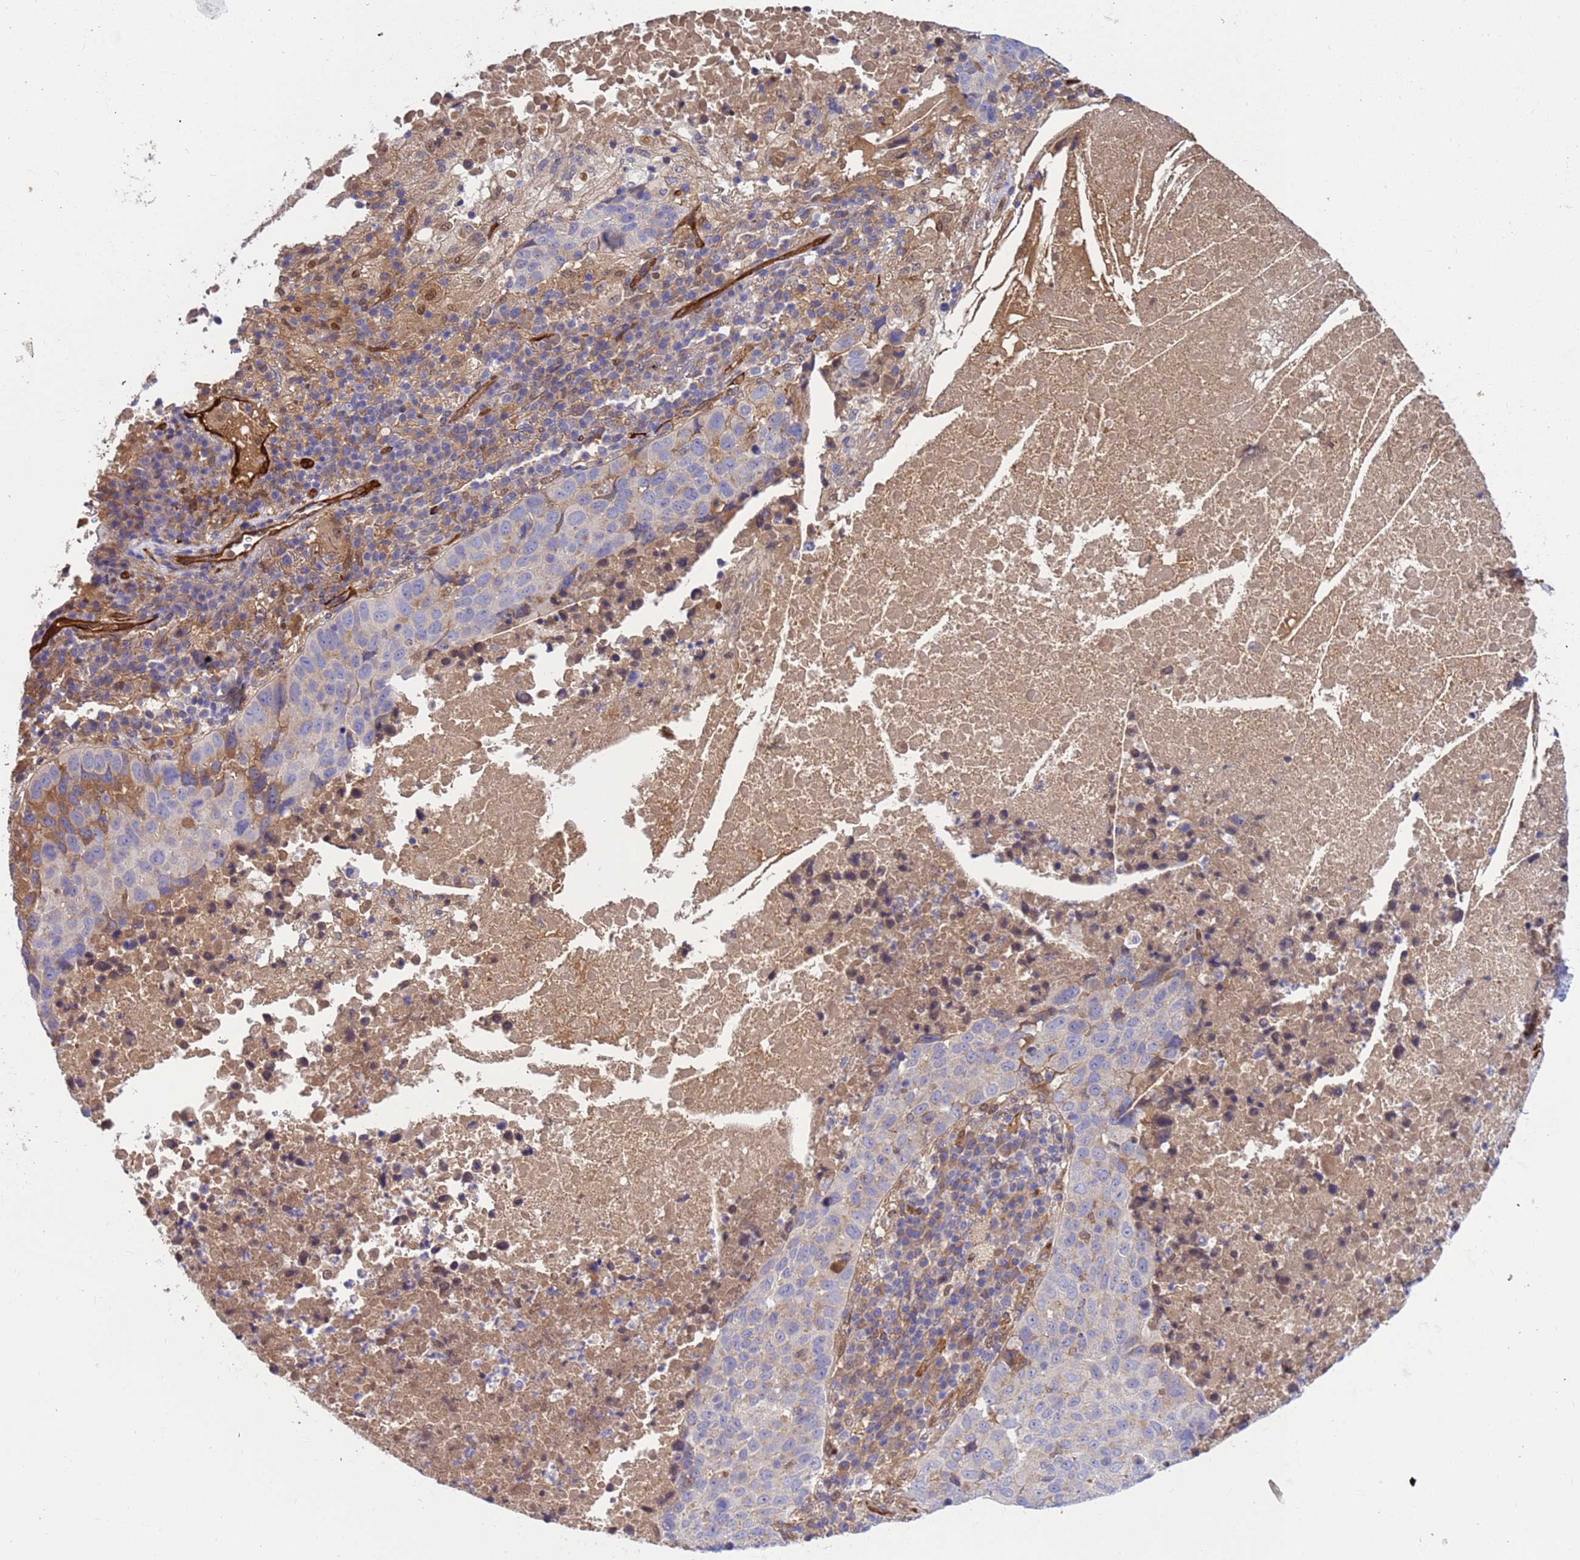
{"staining": {"intensity": "negative", "quantity": "none", "location": "none"}, "tissue": "lung cancer", "cell_type": "Tumor cells", "image_type": "cancer", "snomed": [{"axis": "morphology", "description": "Squamous cell carcinoma, NOS"}, {"axis": "topography", "description": "Lung"}], "caption": "Tumor cells are negative for brown protein staining in lung cancer.", "gene": "FOXRED1", "patient": {"sex": "male", "age": 73}}